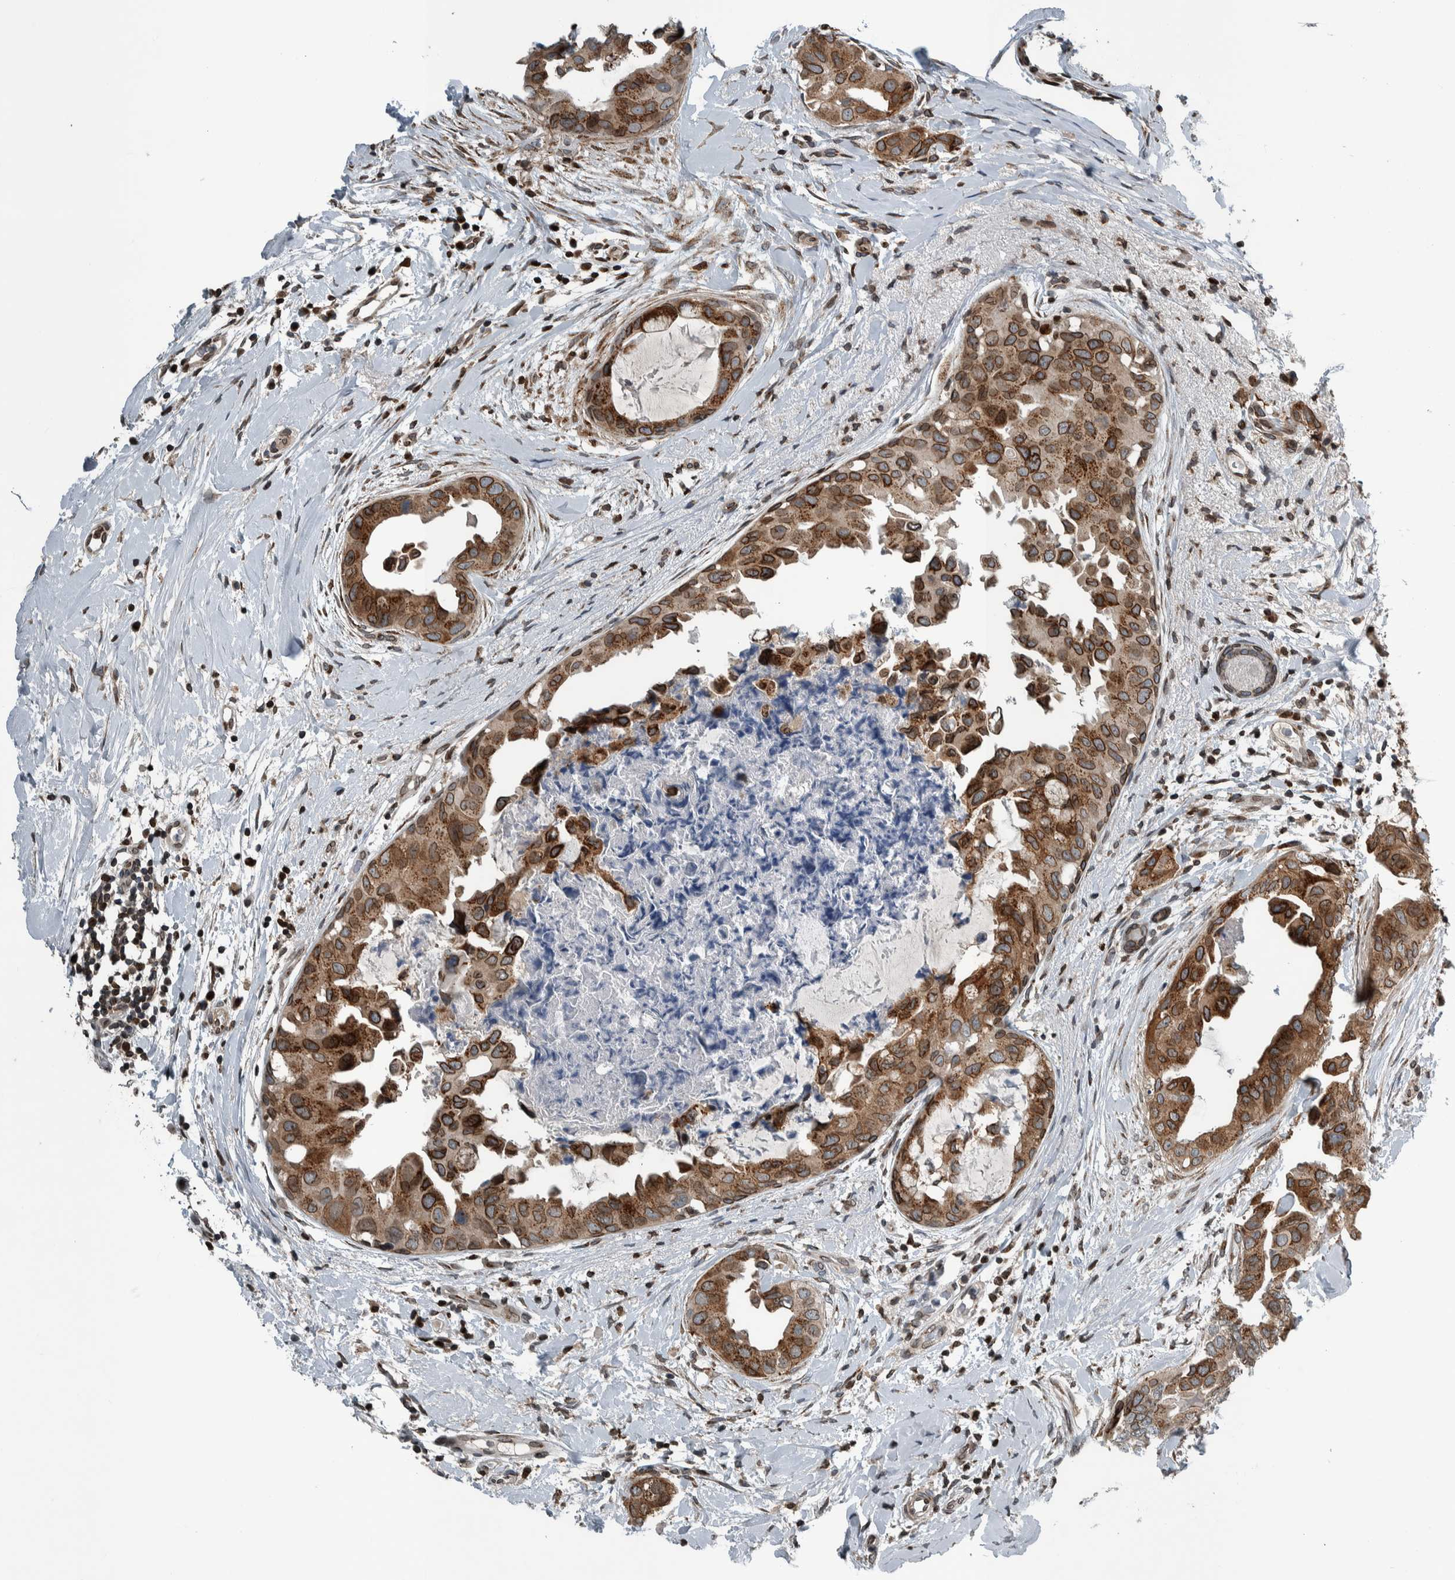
{"staining": {"intensity": "moderate", "quantity": ">75%", "location": "cytoplasmic/membranous,nuclear"}, "tissue": "breast cancer", "cell_type": "Tumor cells", "image_type": "cancer", "snomed": [{"axis": "morphology", "description": "Duct carcinoma"}, {"axis": "topography", "description": "Breast"}], "caption": "Breast cancer tissue demonstrates moderate cytoplasmic/membranous and nuclear staining in approximately >75% of tumor cells The staining was performed using DAB (3,3'-diaminobenzidine), with brown indicating positive protein expression. Nuclei are stained blue with hematoxylin.", "gene": "FAM135B", "patient": {"sex": "female", "age": 40}}